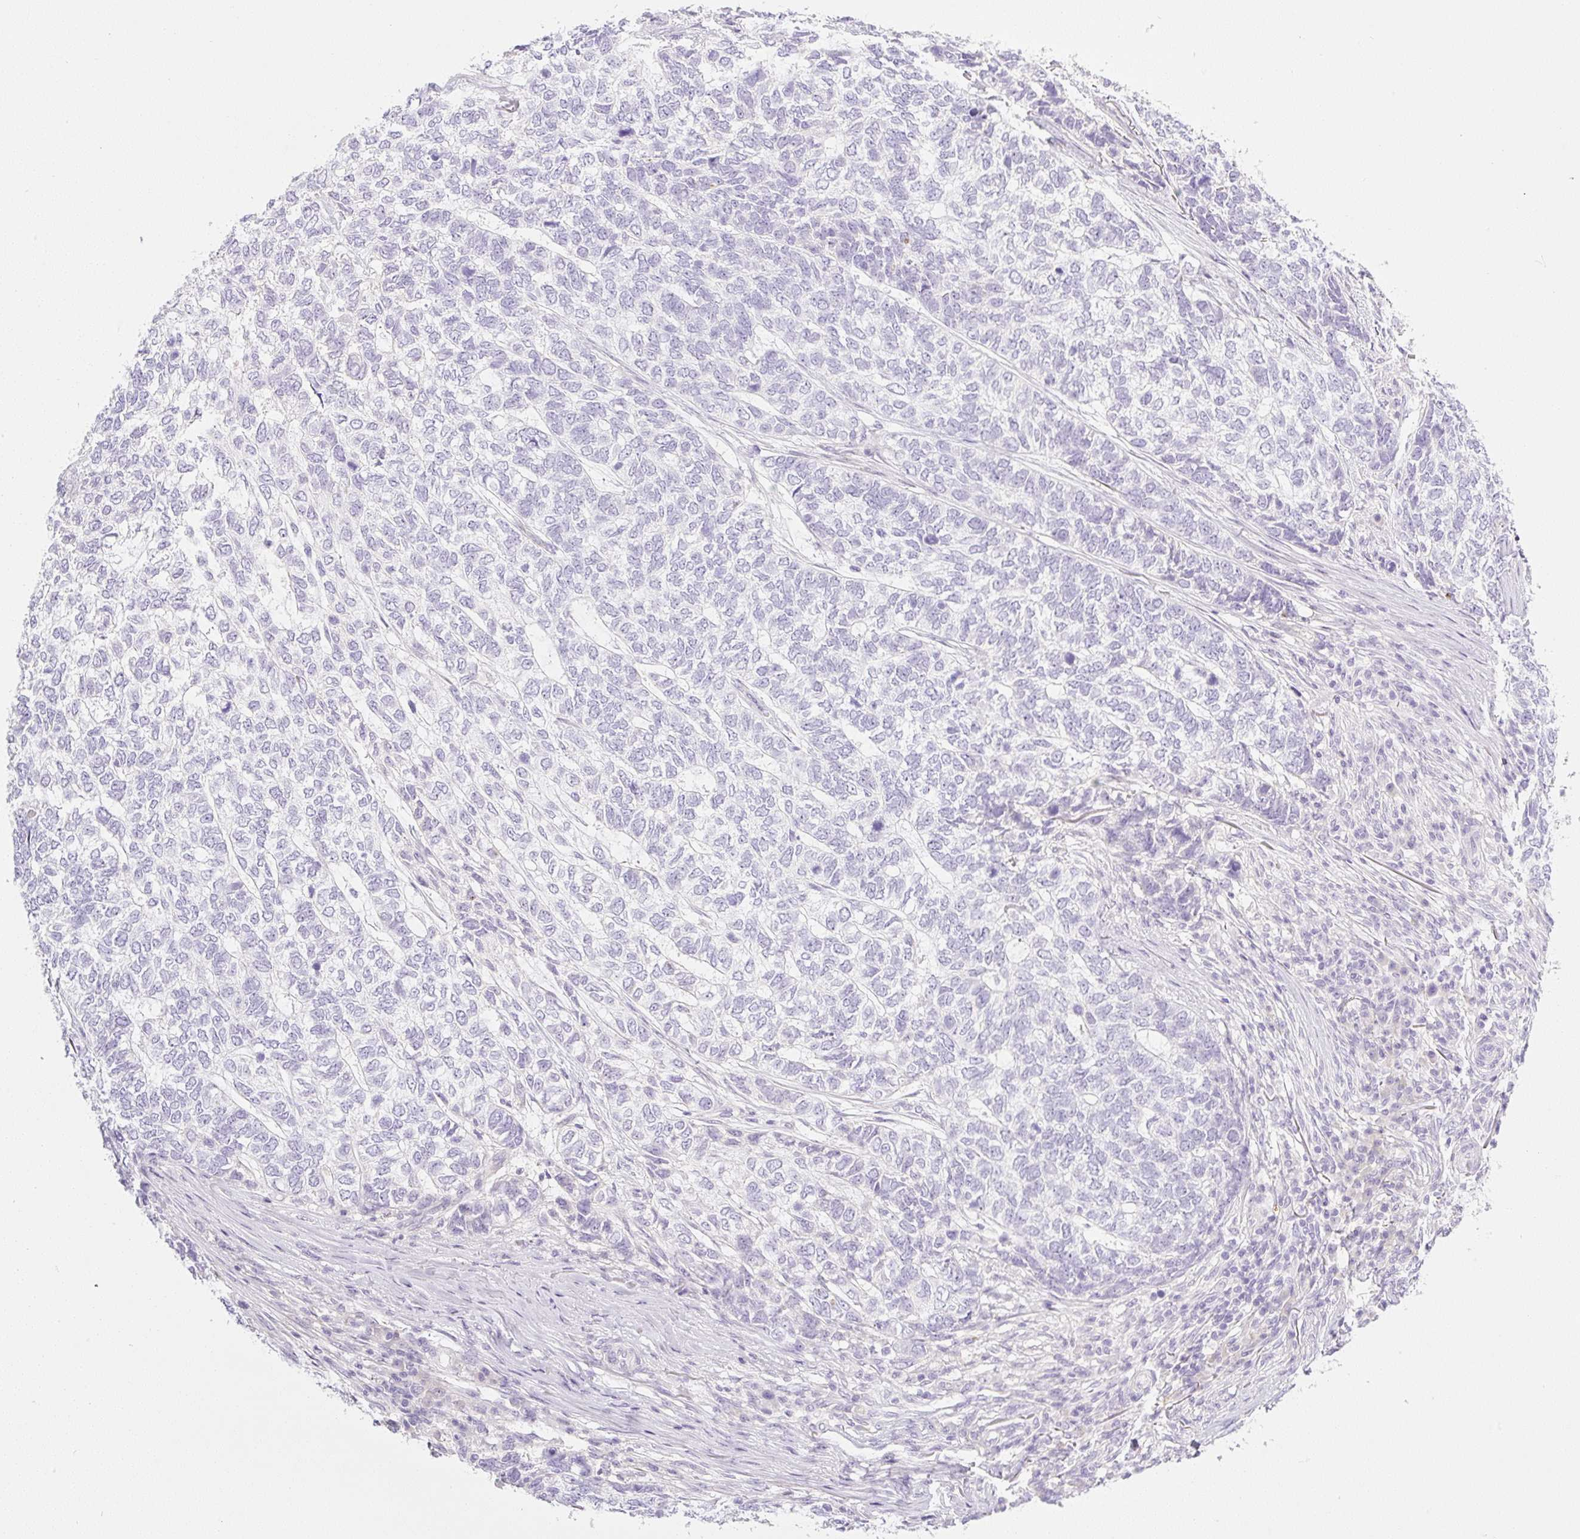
{"staining": {"intensity": "negative", "quantity": "none", "location": "none"}, "tissue": "skin cancer", "cell_type": "Tumor cells", "image_type": "cancer", "snomed": [{"axis": "morphology", "description": "Basal cell carcinoma"}, {"axis": "topography", "description": "Skin"}], "caption": "Immunohistochemistry micrograph of skin cancer (basal cell carcinoma) stained for a protein (brown), which reveals no expression in tumor cells.", "gene": "MIA2", "patient": {"sex": "female", "age": 65}}